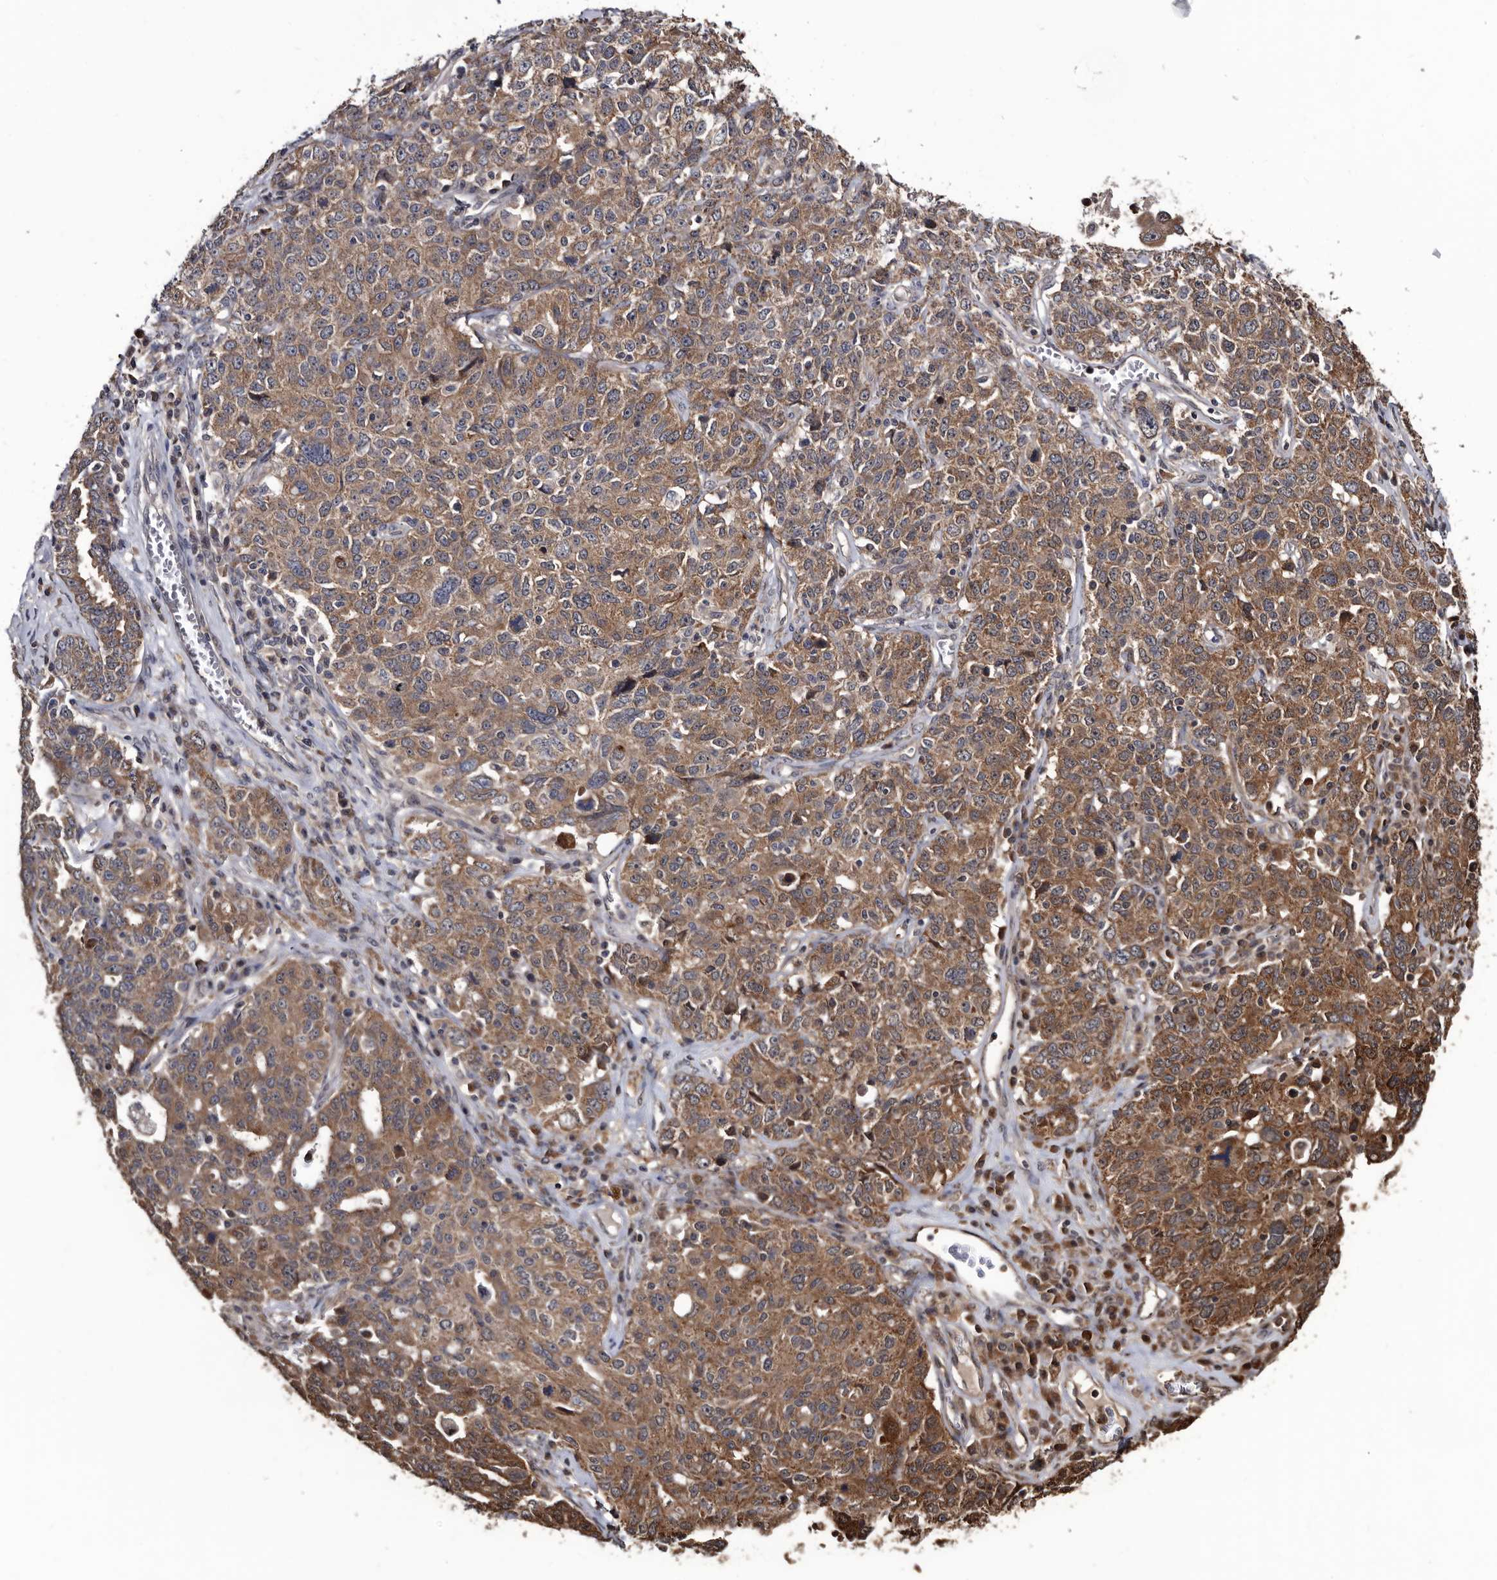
{"staining": {"intensity": "strong", "quantity": ">75%", "location": "cytoplasmic/membranous"}, "tissue": "ovarian cancer", "cell_type": "Tumor cells", "image_type": "cancer", "snomed": [{"axis": "morphology", "description": "Carcinoma, endometroid"}, {"axis": "topography", "description": "Ovary"}], "caption": "Tumor cells demonstrate high levels of strong cytoplasmic/membranous positivity in approximately >75% of cells in human ovarian cancer (endometroid carcinoma).", "gene": "TTI2", "patient": {"sex": "female", "age": 62}}